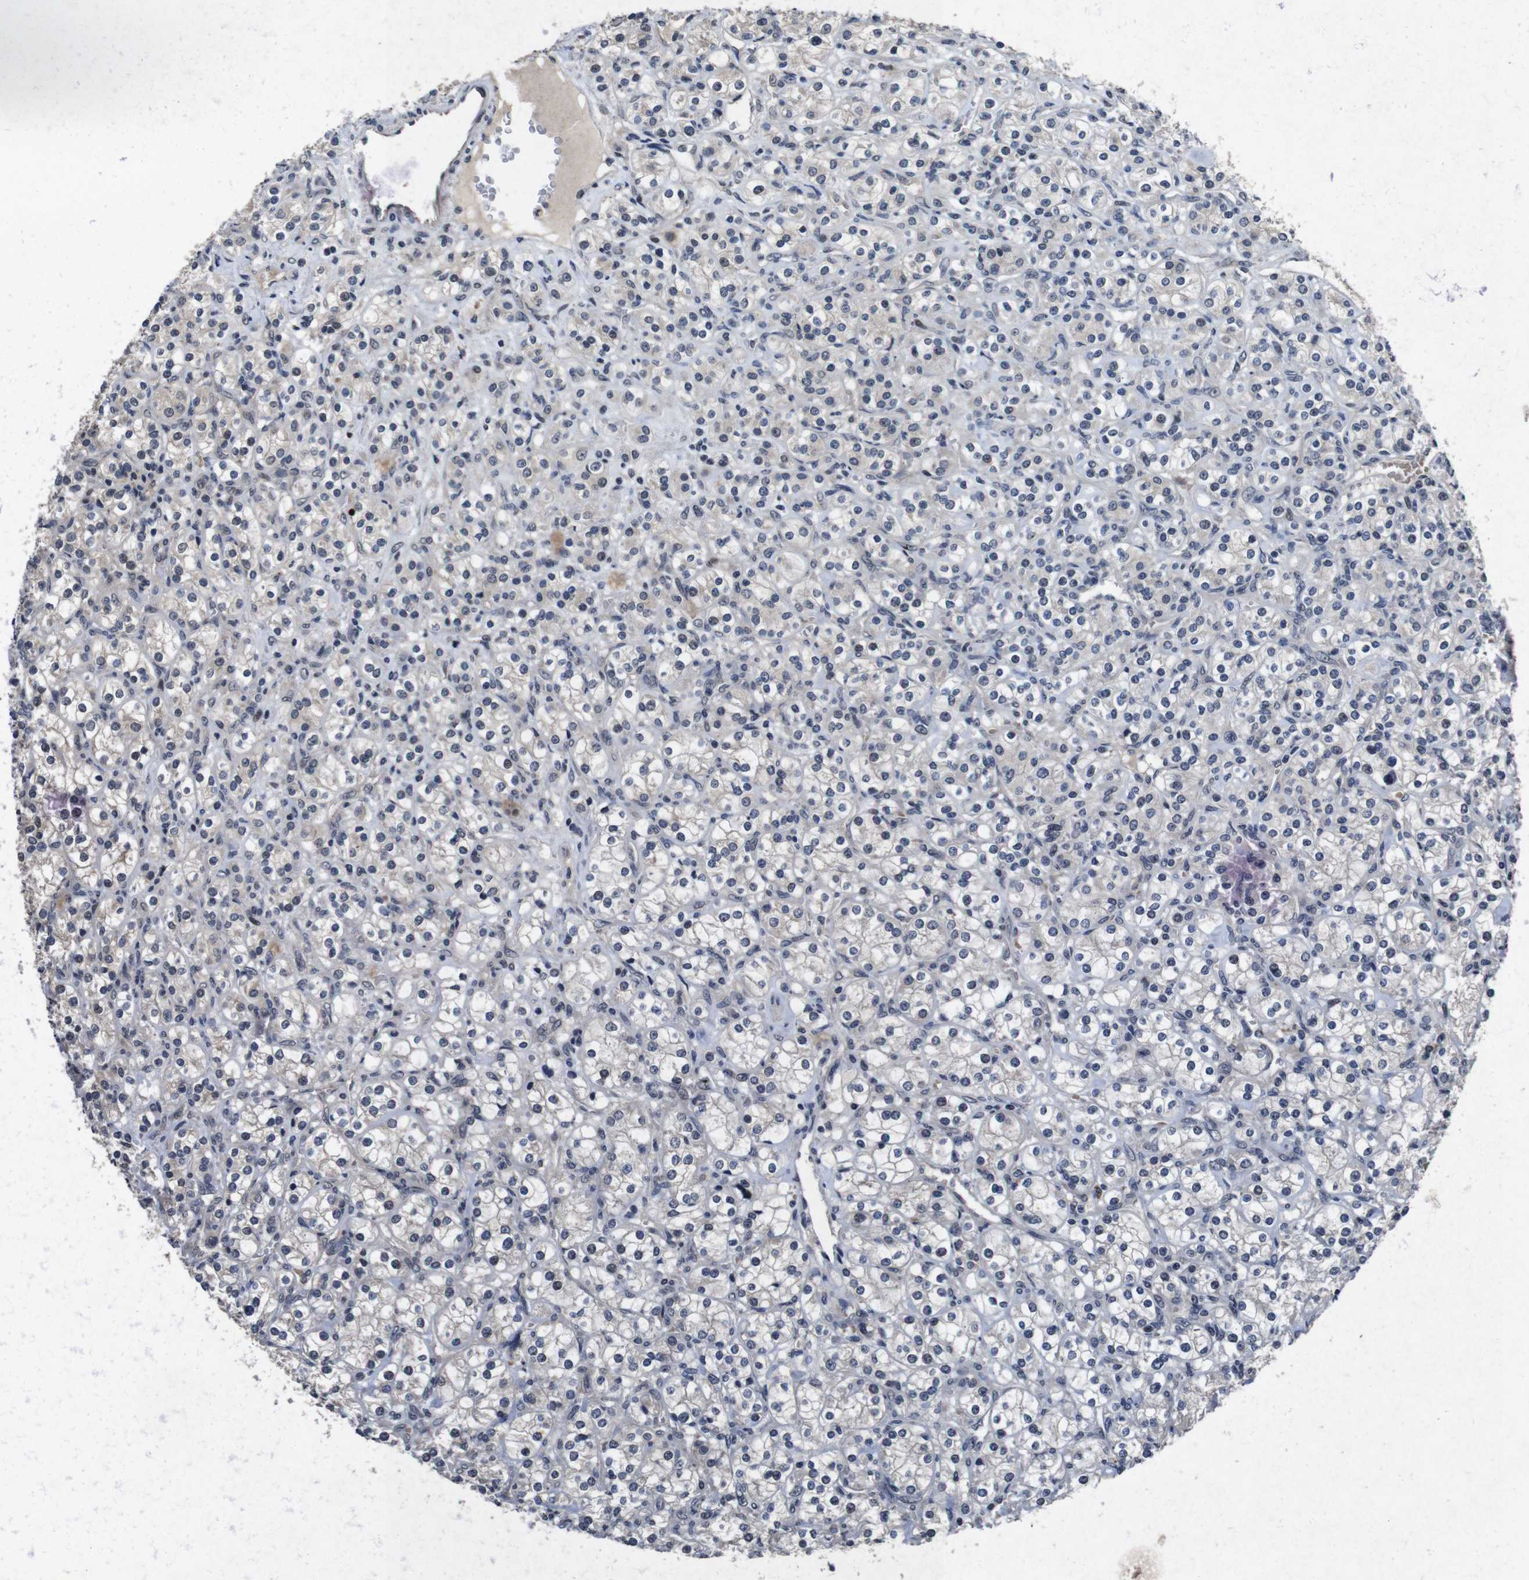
{"staining": {"intensity": "negative", "quantity": "none", "location": "none"}, "tissue": "renal cancer", "cell_type": "Tumor cells", "image_type": "cancer", "snomed": [{"axis": "morphology", "description": "Adenocarcinoma, NOS"}, {"axis": "topography", "description": "Kidney"}], "caption": "Tumor cells are negative for brown protein staining in adenocarcinoma (renal). Brightfield microscopy of immunohistochemistry (IHC) stained with DAB (brown) and hematoxylin (blue), captured at high magnification.", "gene": "AKT3", "patient": {"sex": "male", "age": 77}}